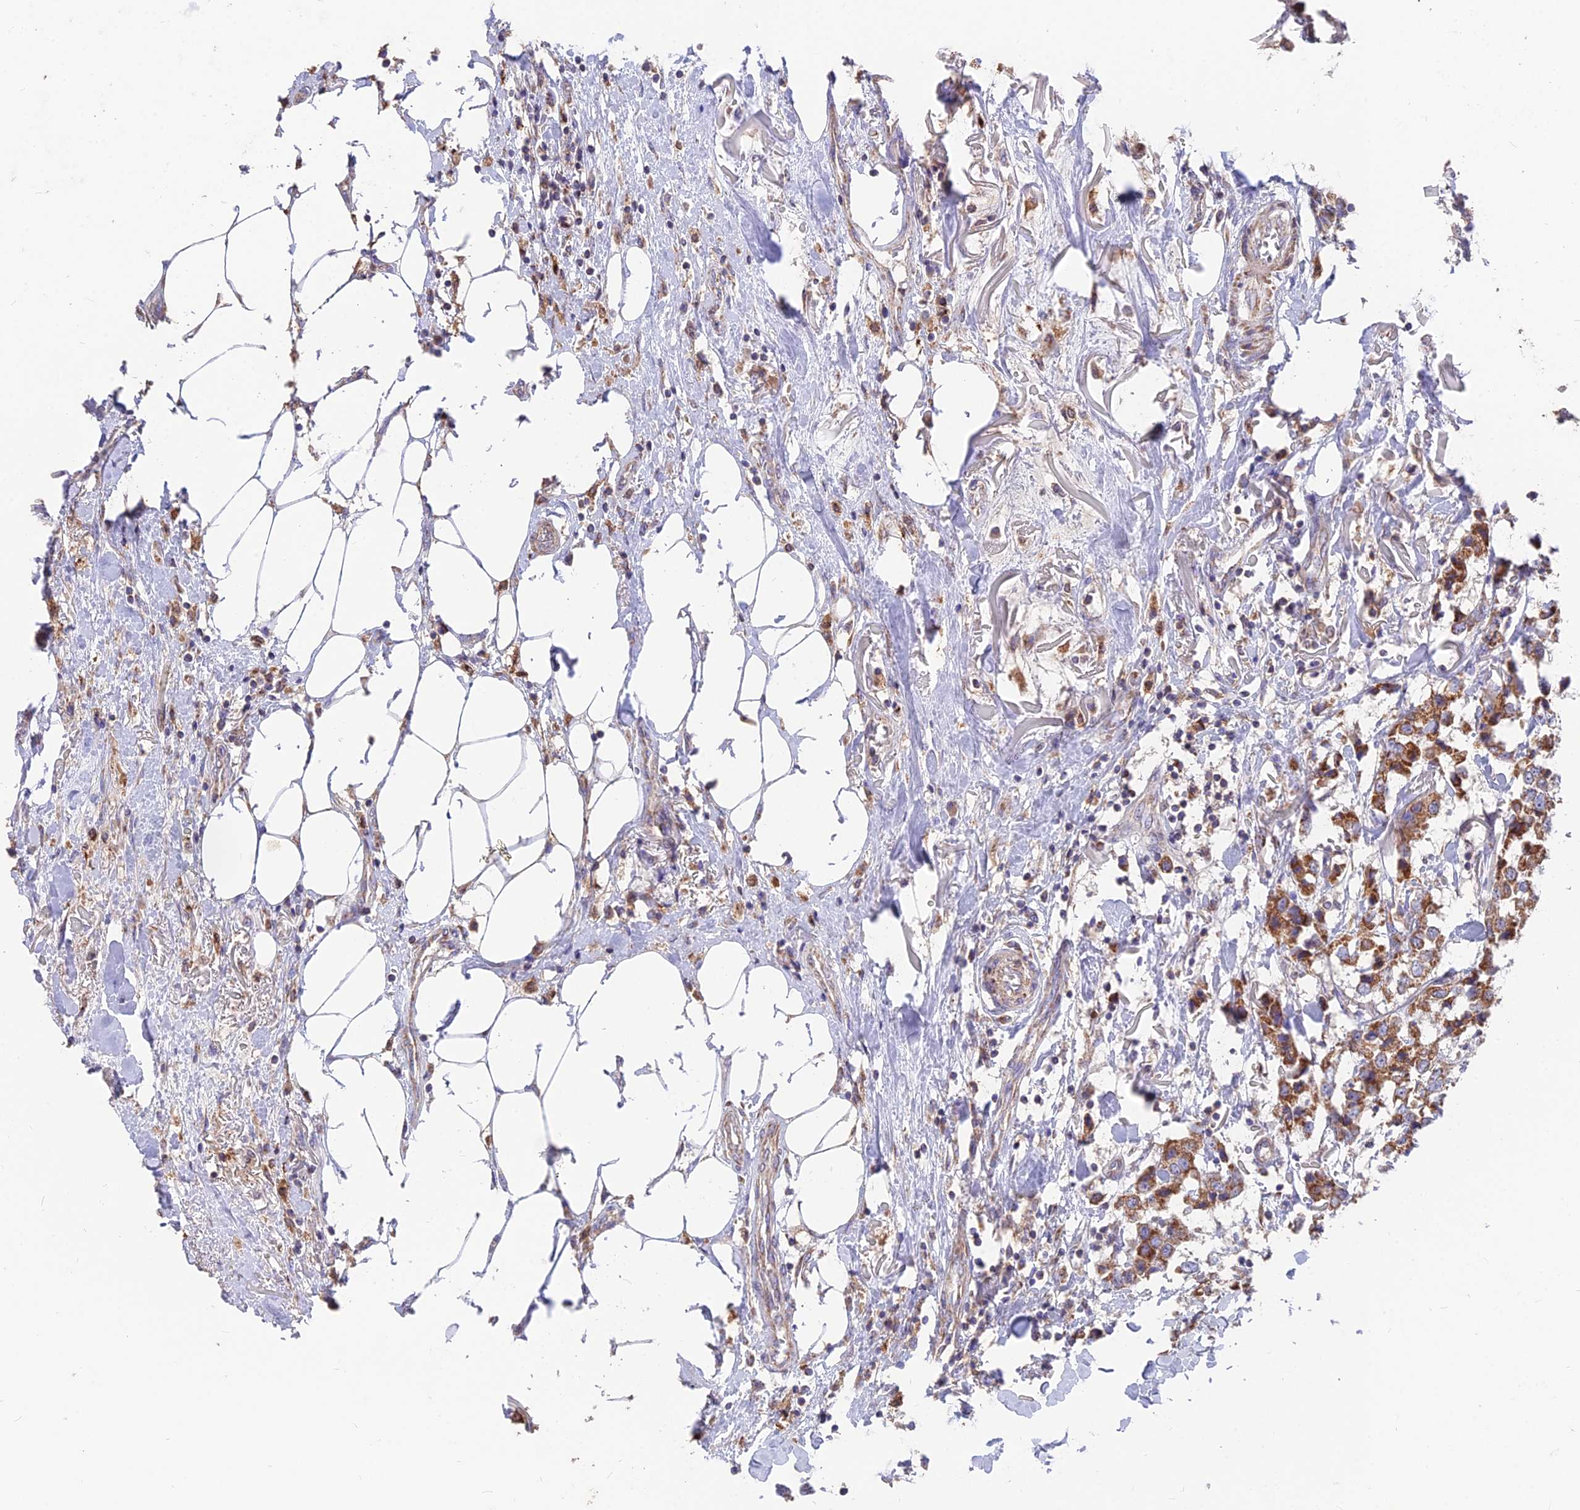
{"staining": {"intensity": "moderate", "quantity": ">75%", "location": "cytoplasmic/membranous"}, "tissue": "breast cancer", "cell_type": "Tumor cells", "image_type": "cancer", "snomed": [{"axis": "morphology", "description": "Duct carcinoma"}, {"axis": "topography", "description": "Breast"}], "caption": "Intraductal carcinoma (breast) stained with DAB IHC reveals medium levels of moderate cytoplasmic/membranous staining in about >75% of tumor cells.", "gene": "IFT22", "patient": {"sex": "female", "age": 80}}